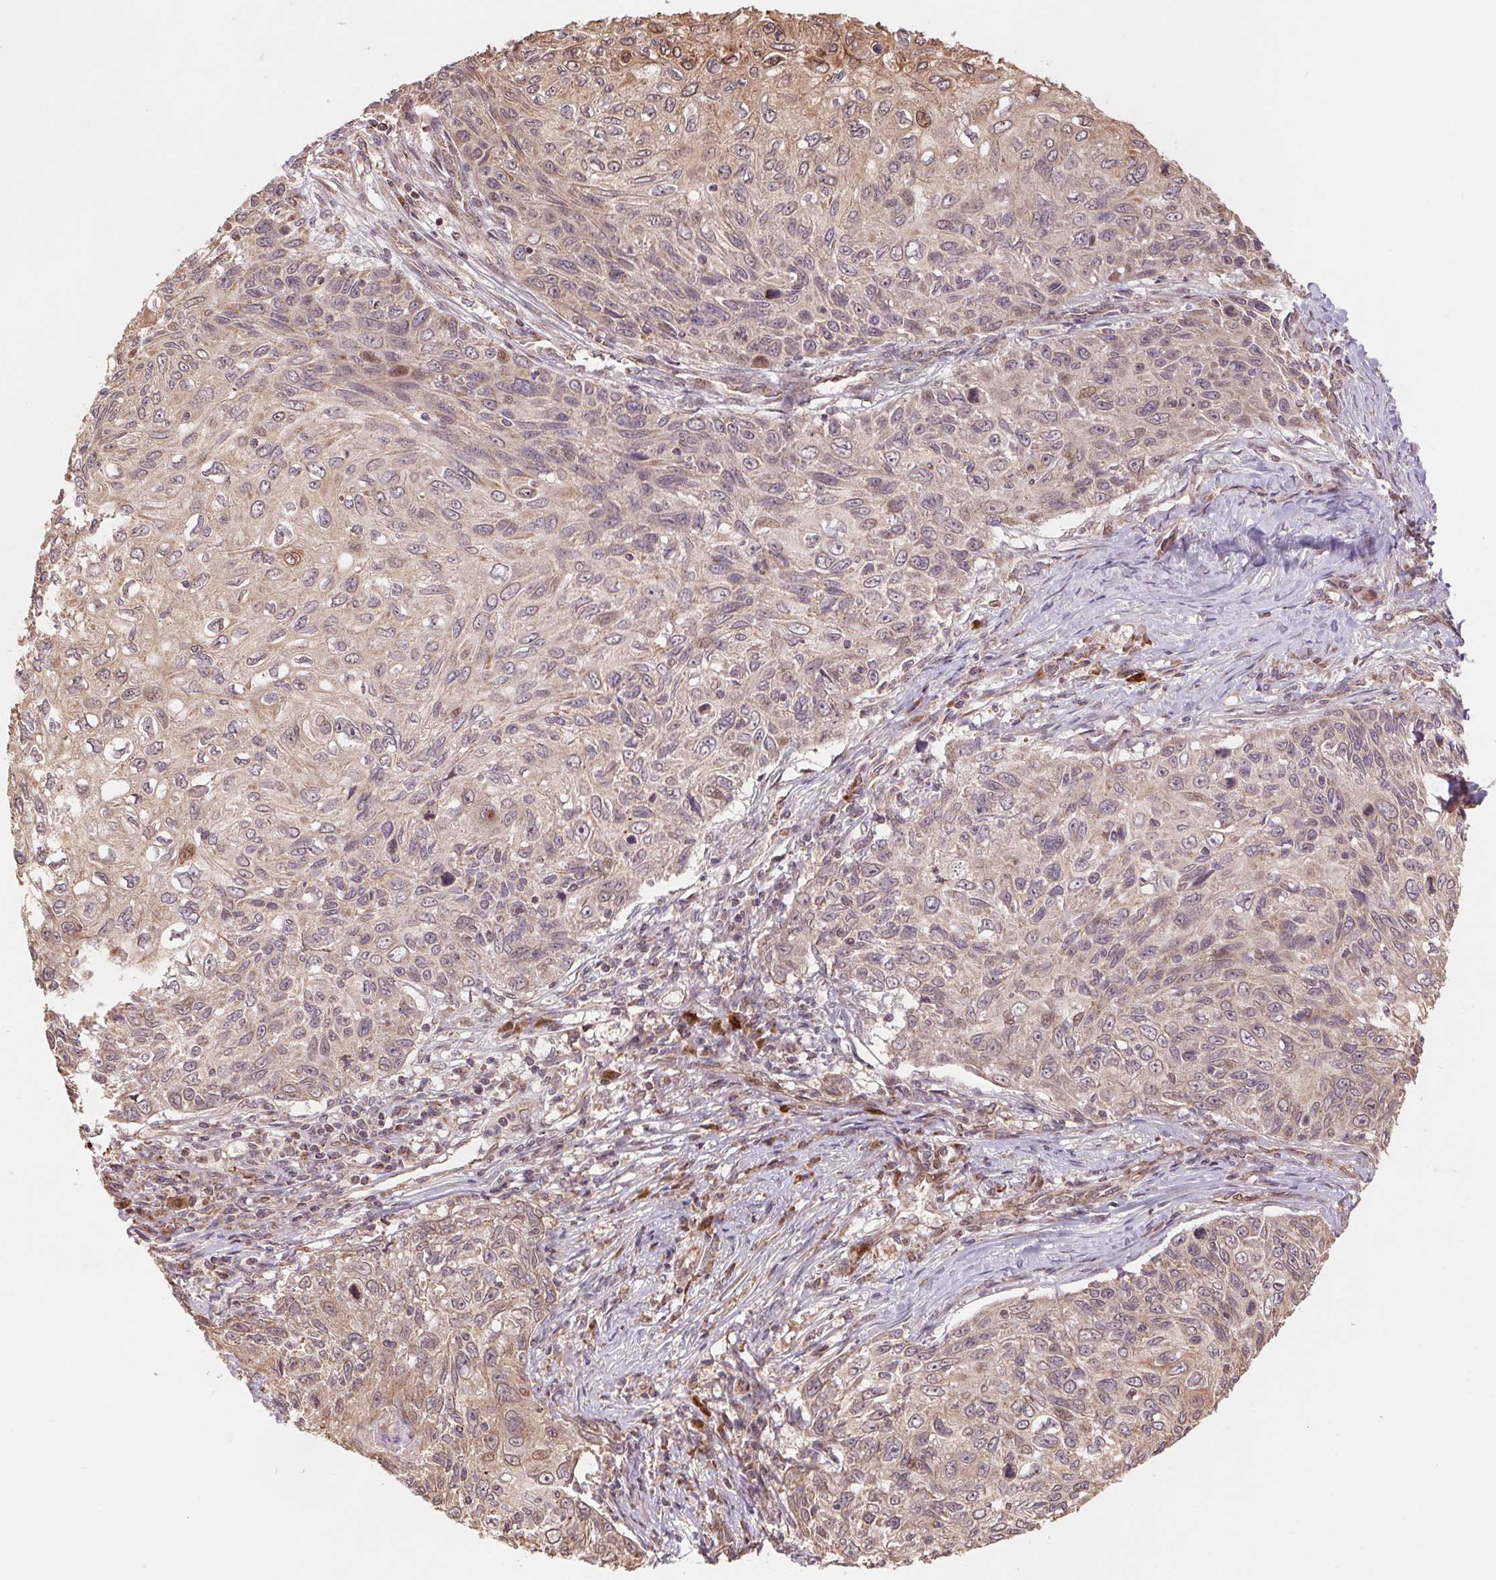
{"staining": {"intensity": "weak", "quantity": "<25%", "location": "cytoplasmic/membranous"}, "tissue": "skin cancer", "cell_type": "Tumor cells", "image_type": "cancer", "snomed": [{"axis": "morphology", "description": "Squamous cell carcinoma, NOS"}, {"axis": "topography", "description": "Skin"}], "caption": "IHC image of human skin cancer (squamous cell carcinoma) stained for a protein (brown), which shows no expression in tumor cells.", "gene": "PDHA1", "patient": {"sex": "male", "age": 92}}